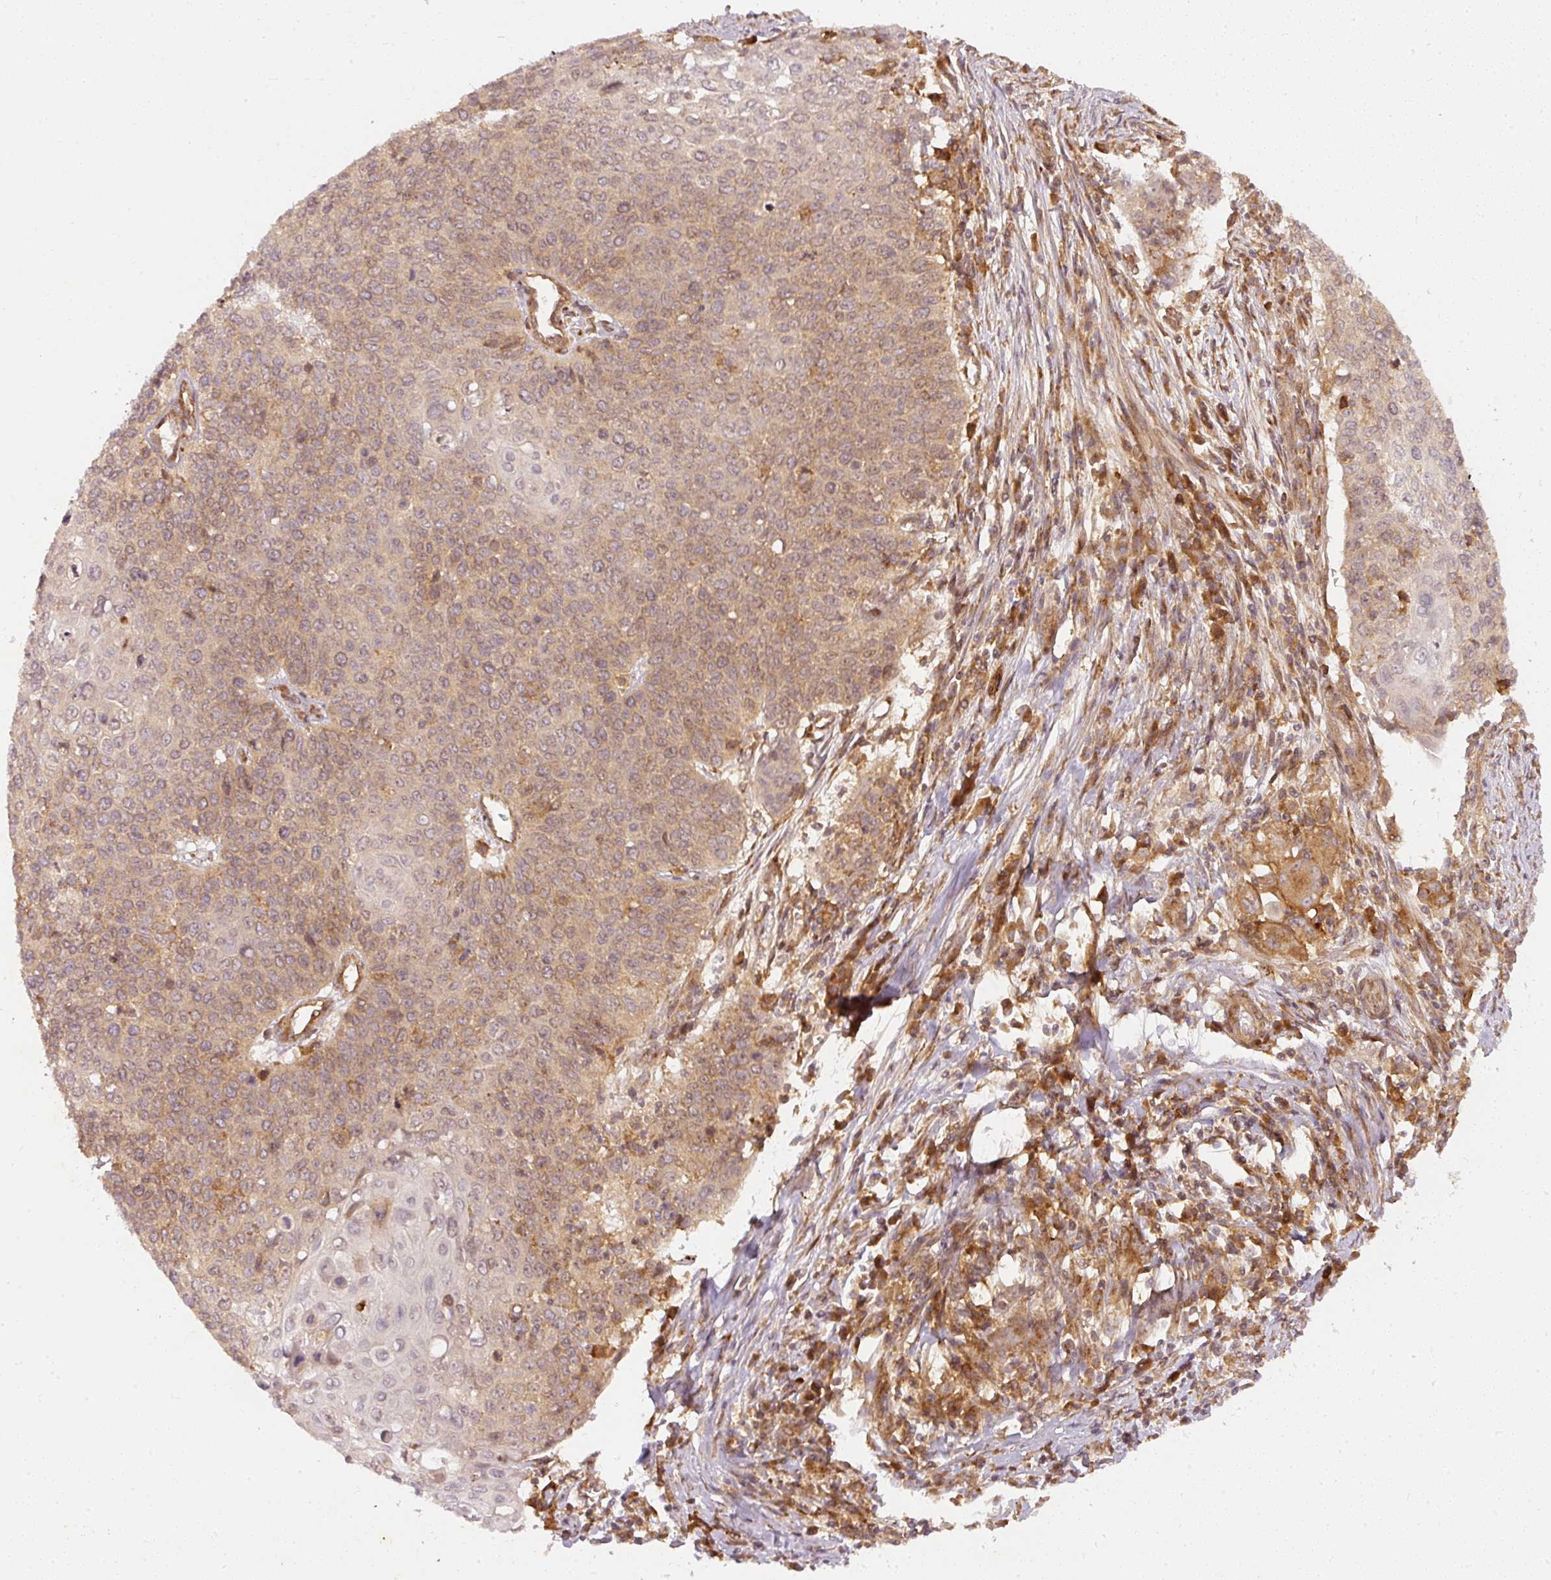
{"staining": {"intensity": "weak", "quantity": ">75%", "location": "cytoplasmic/membranous"}, "tissue": "cervical cancer", "cell_type": "Tumor cells", "image_type": "cancer", "snomed": [{"axis": "morphology", "description": "Squamous cell carcinoma, NOS"}, {"axis": "topography", "description": "Cervix"}], "caption": "Brown immunohistochemical staining in human cervical cancer (squamous cell carcinoma) displays weak cytoplasmic/membranous positivity in about >75% of tumor cells.", "gene": "ZNF580", "patient": {"sex": "female", "age": 39}}